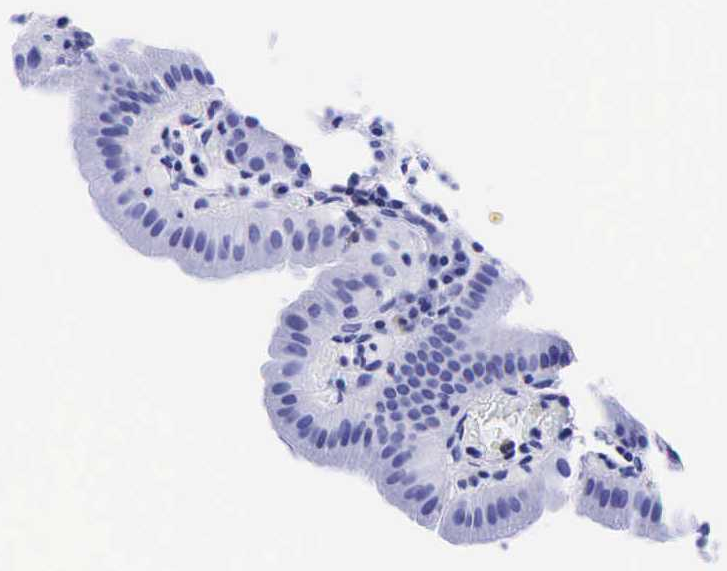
{"staining": {"intensity": "negative", "quantity": "none", "location": "none"}, "tissue": "gallbladder", "cell_type": "Glandular cells", "image_type": "normal", "snomed": [{"axis": "morphology", "description": "Normal tissue, NOS"}, {"axis": "topography", "description": "Gallbladder"}], "caption": "This is an immunohistochemistry (IHC) micrograph of unremarkable human gallbladder. There is no positivity in glandular cells.", "gene": "GAST", "patient": {"sex": "female", "age": 76}}